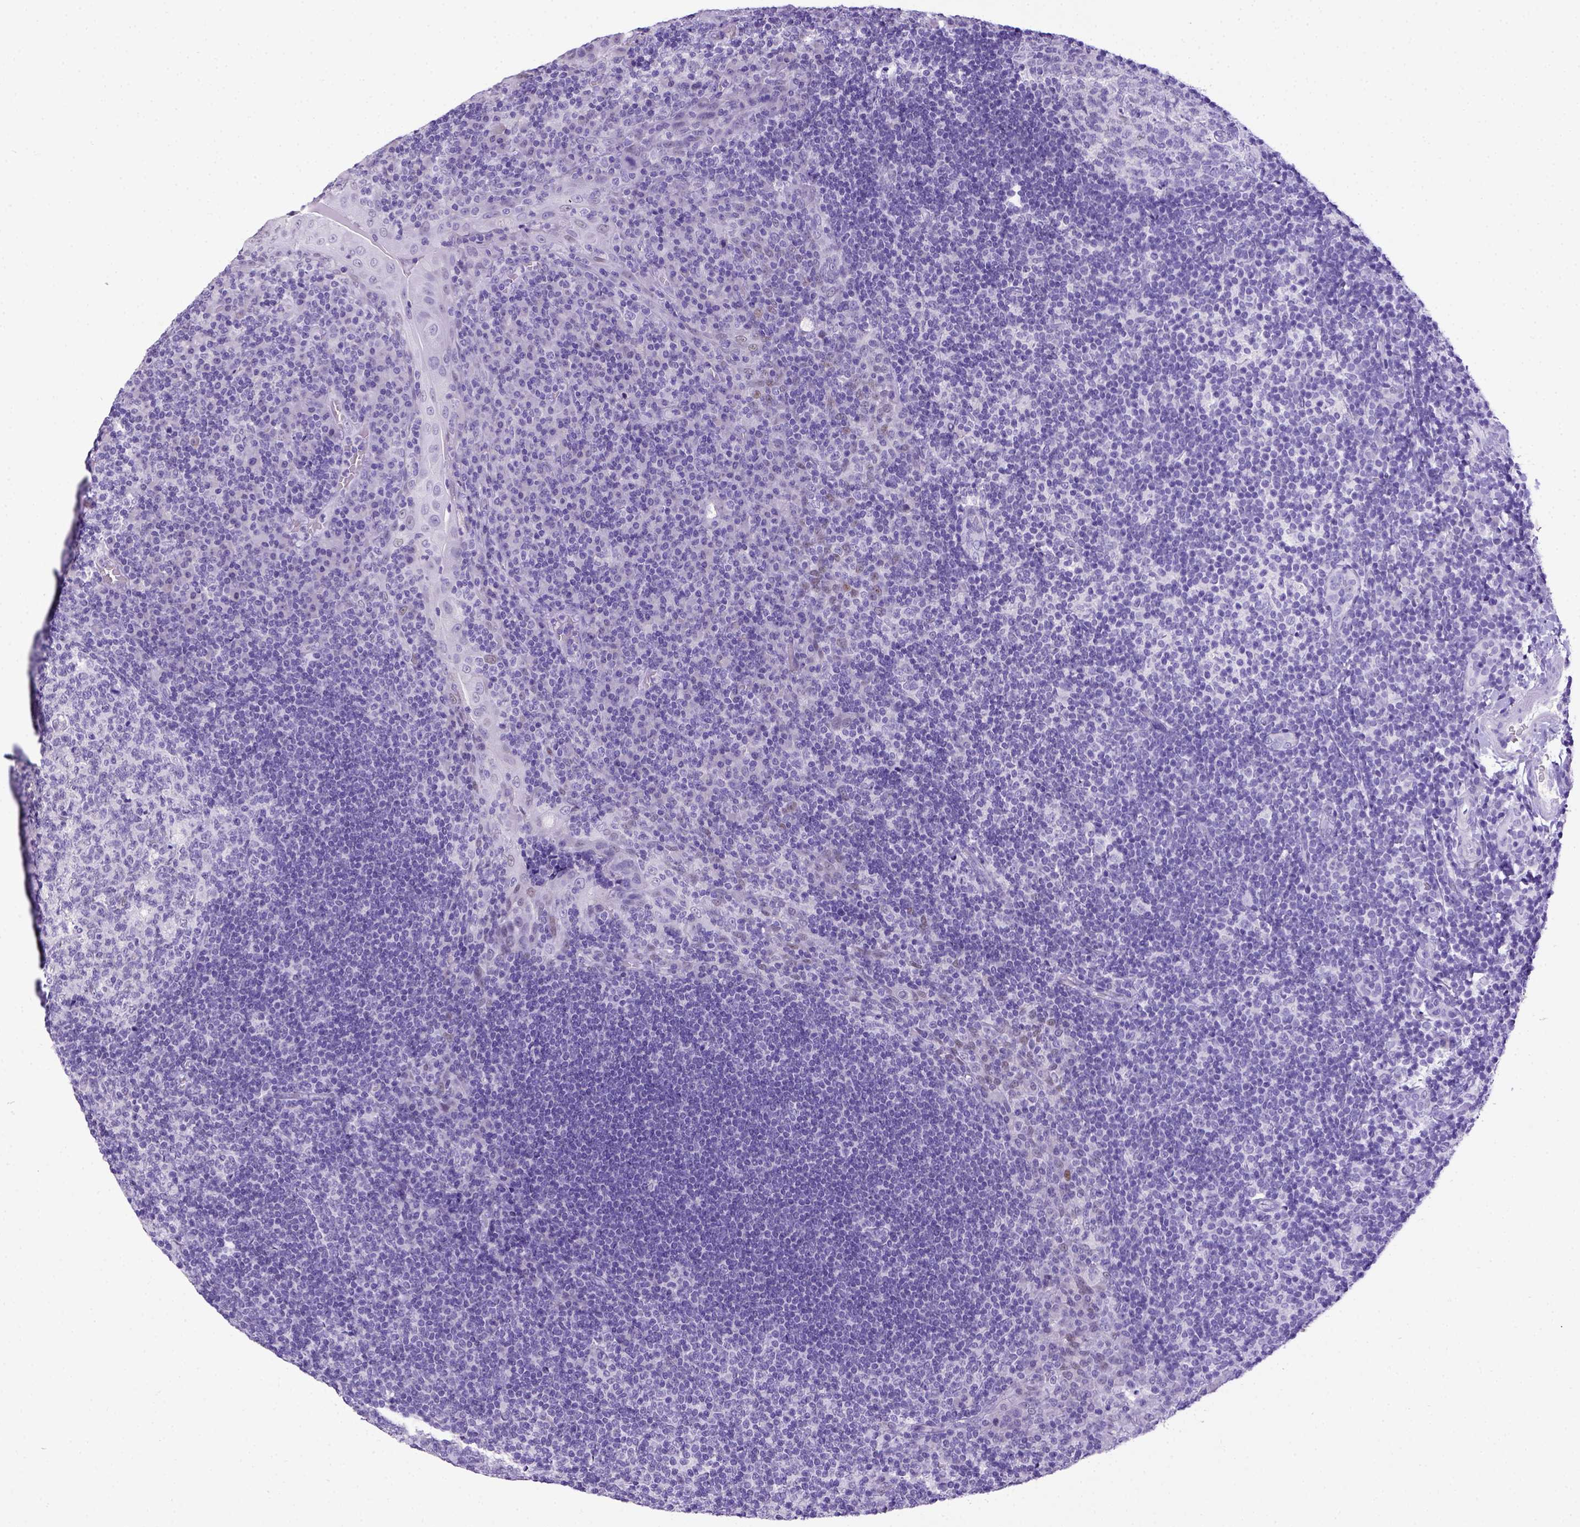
{"staining": {"intensity": "weak", "quantity": "<25%", "location": "nuclear"}, "tissue": "tonsil", "cell_type": "Germinal center cells", "image_type": "normal", "snomed": [{"axis": "morphology", "description": "Normal tissue, NOS"}, {"axis": "topography", "description": "Tonsil"}], "caption": "This is an IHC photomicrograph of unremarkable human tonsil. There is no positivity in germinal center cells.", "gene": "ESR1", "patient": {"sex": "male", "age": 17}}